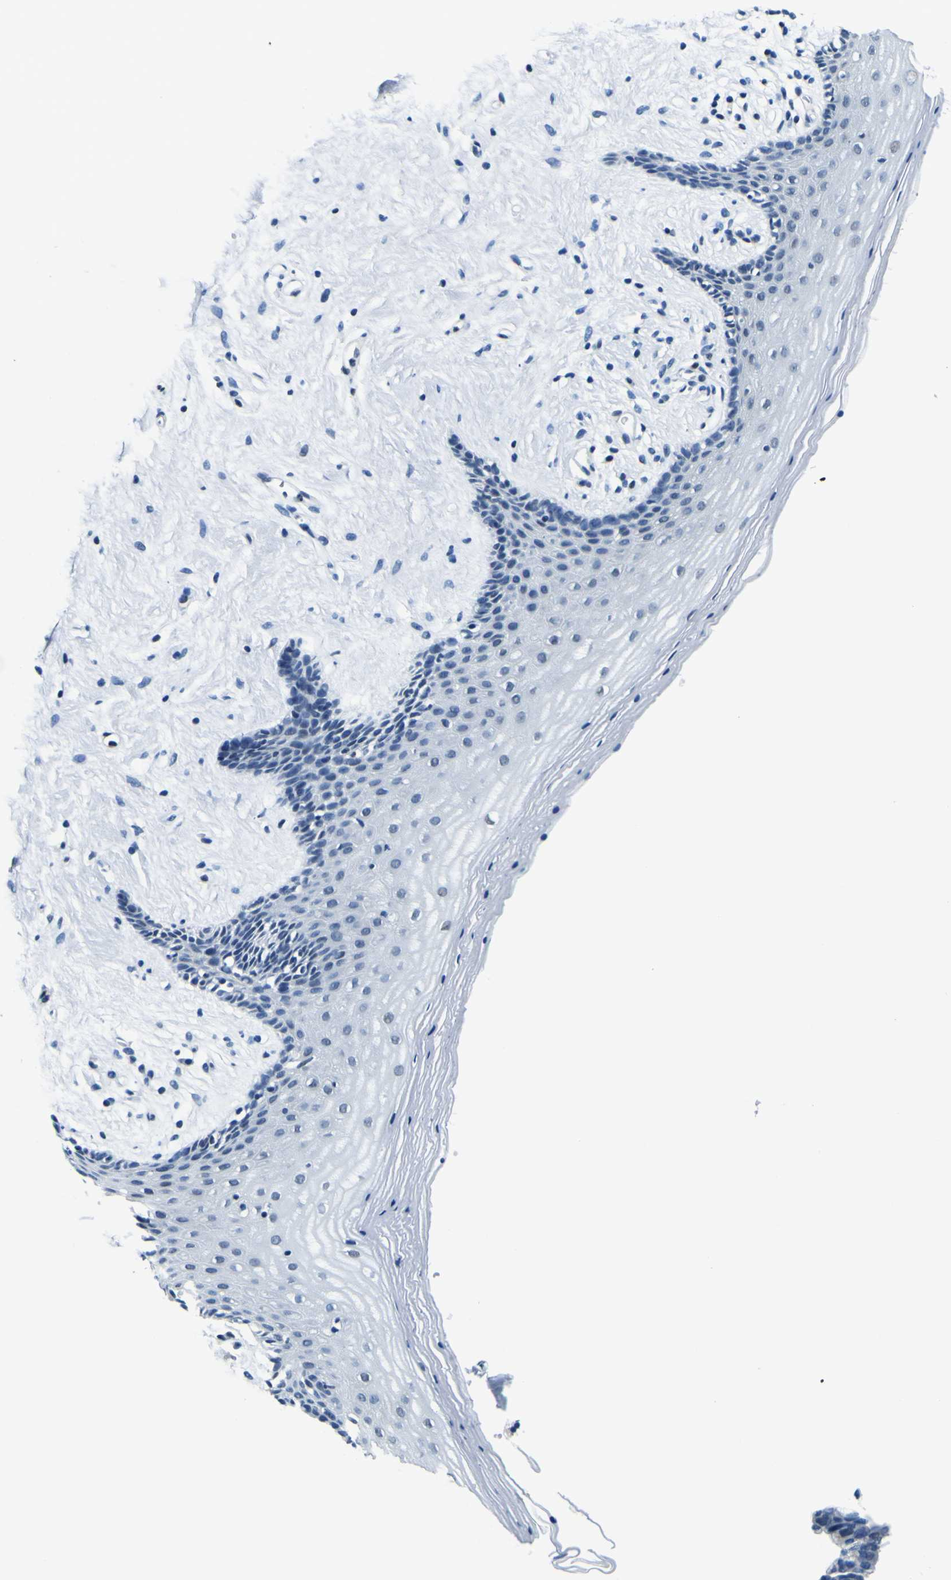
{"staining": {"intensity": "weak", "quantity": "<25%", "location": "nuclear"}, "tissue": "vagina", "cell_type": "Squamous epithelial cells", "image_type": "normal", "snomed": [{"axis": "morphology", "description": "Normal tissue, NOS"}, {"axis": "topography", "description": "Vagina"}], "caption": "A high-resolution micrograph shows immunohistochemistry staining of unremarkable vagina, which shows no significant expression in squamous epithelial cells. (Brightfield microscopy of DAB IHC at high magnification).", "gene": "SP1", "patient": {"sex": "female", "age": 44}}